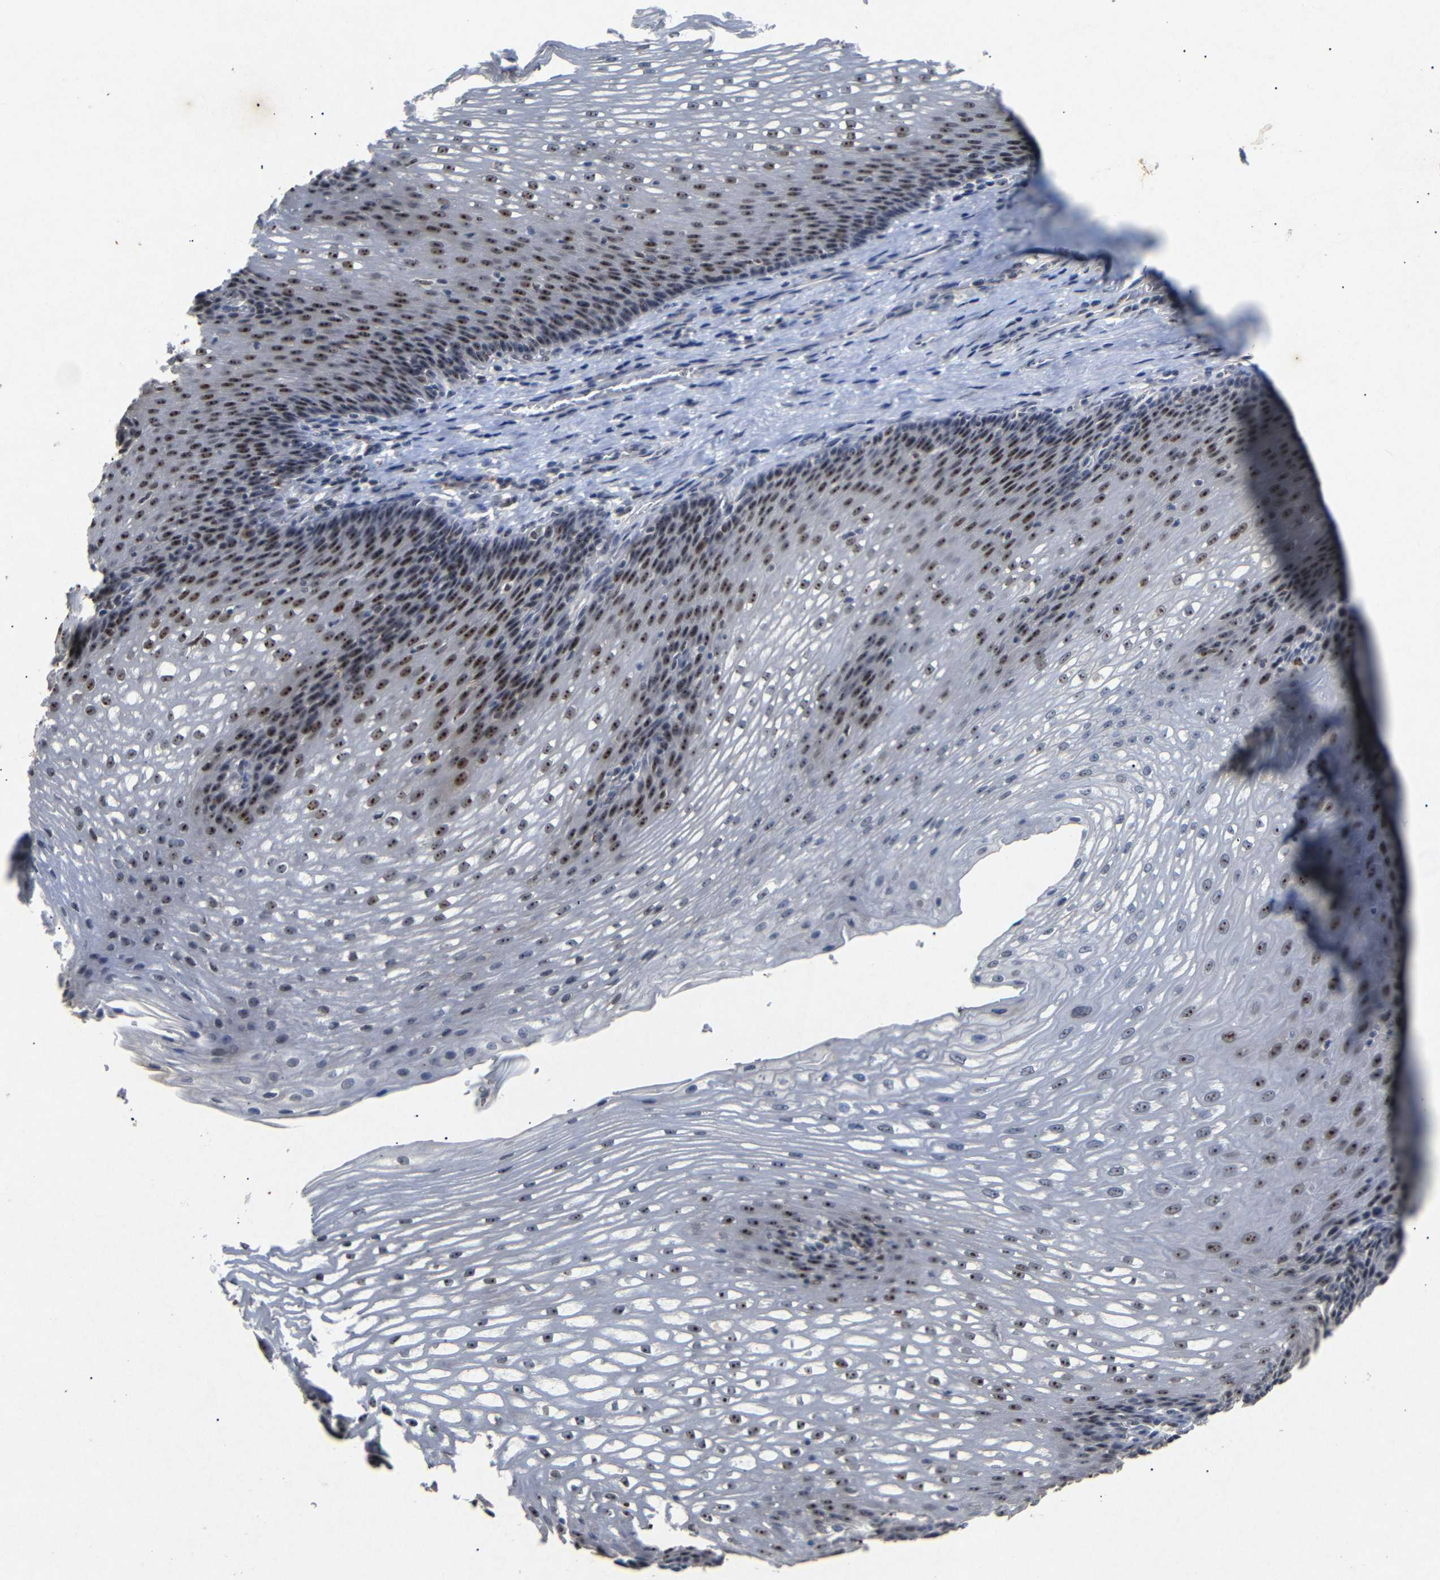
{"staining": {"intensity": "strong", "quantity": "25%-75%", "location": "nuclear"}, "tissue": "esophagus", "cell_type": "Squamous epithelial cells", "image_type": "normal", "snomed": [{"axis": "morphology", "description": "Normal tissue, NOS"}, {"axis": "topography", "description": "Esophagus"}], "caption": "This image shows normal esophagus stained with IHC to label a protein in brown. The nuclear of squamous epithelial cells show strong positivity for the protein. Nuclei are counter-stained blue.", "gene": "PARN", "patient": {"sex": "male", "age": 48}}